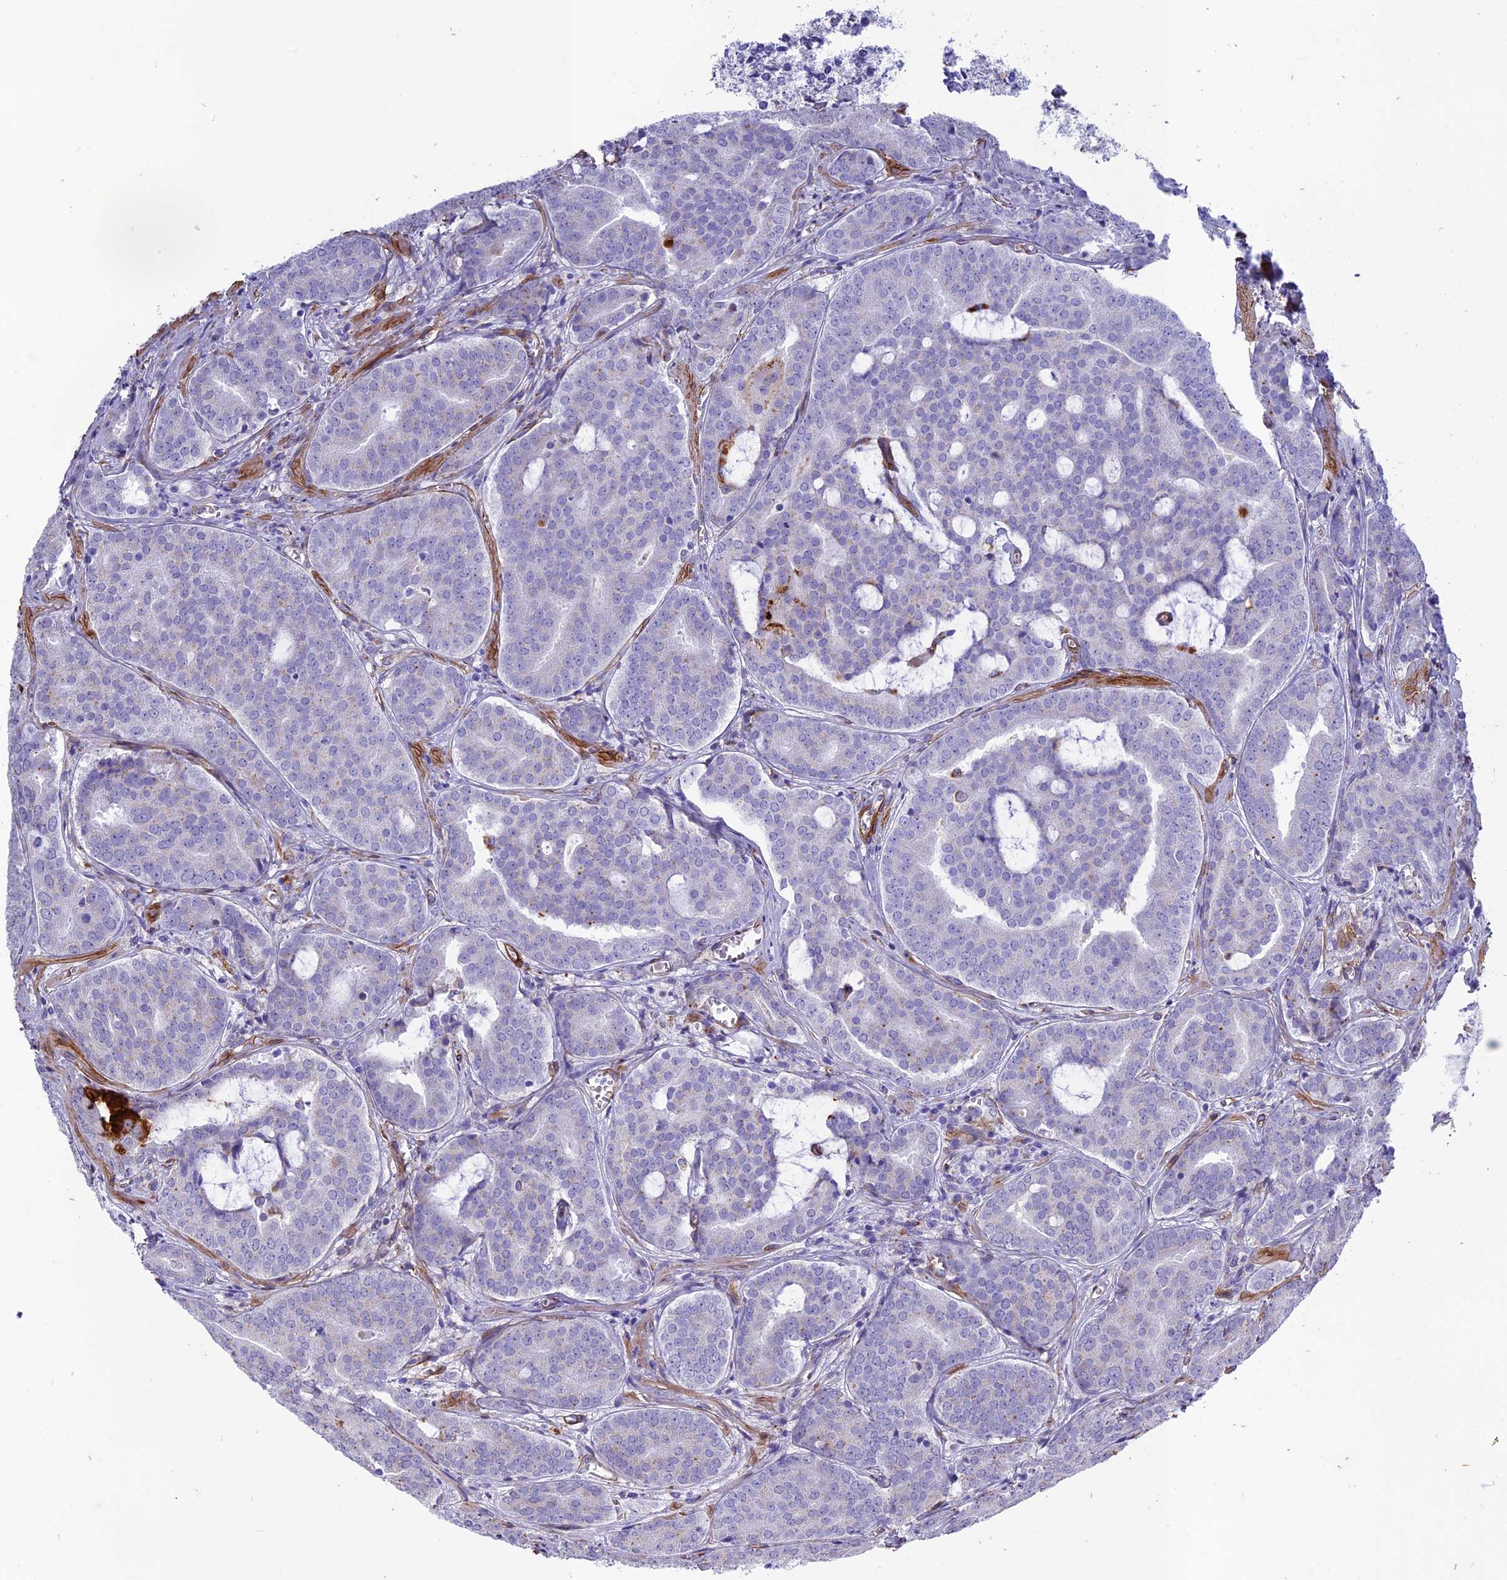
{"staining": {"intensity": "negative", "quantity": "none", "location": "none"}, "tissue": "prostate cancer", "cell_type": "Tumor cells", "image_type": "cancer", "snomed": [{"axis": "morphology", "description": "Adenocarcinoma, High grade"}, {"axis": "topography", "description": "Prostate"}], "caption": "A high-resolution photomicrograph shows immunohistochemistry (IHC) staining of prostate cancer (high-grade adenocarcinoma), which displays no significant staining in tumor cells. (Immunohistochemistry, brightfield microscopy, high magnification).", "gene": "TNS1", "patient": {"sex": "male", "age": 55}}